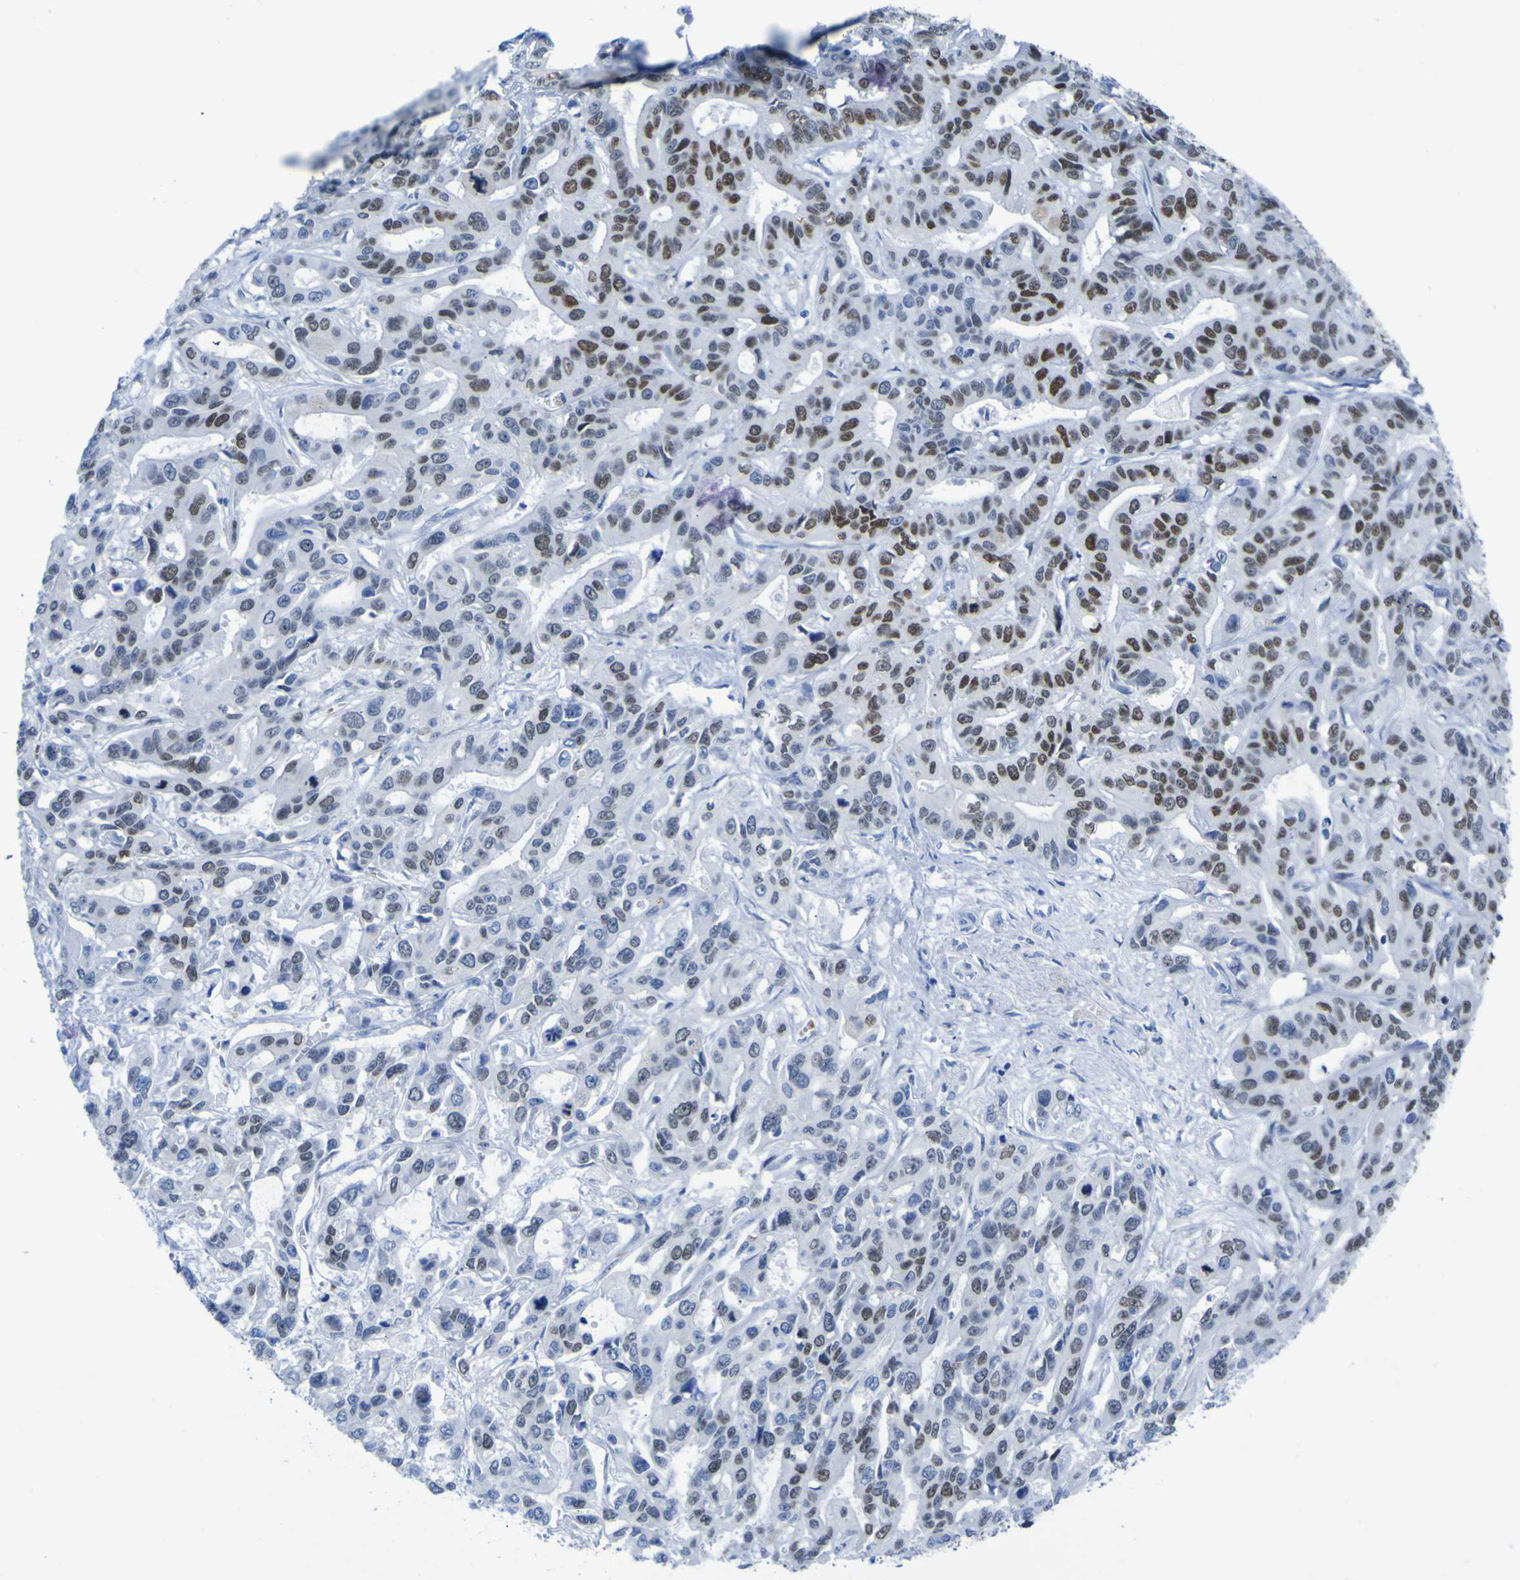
{"staining": {"intensity": "strong", "quantity": "25%-75%", "location": "nuclear"}, "tissue": "liver cancer", "cell_type": "Tumor cells", "image_type": "cancer", "snomed": [{"axis": "morphology", "description": "Cholangiocarcinoma"}, {"axis": "topography", "description": "Liver"}], "caption": "Immunohistochemistry histopathology image of liver cancer stained for a protein (brown), which reveals high levels of strong nuclear positivity in approximately 25%-75% of tumor cells.", "gene": "DACH1", "patient": {"sex": "female", "age": 65}}